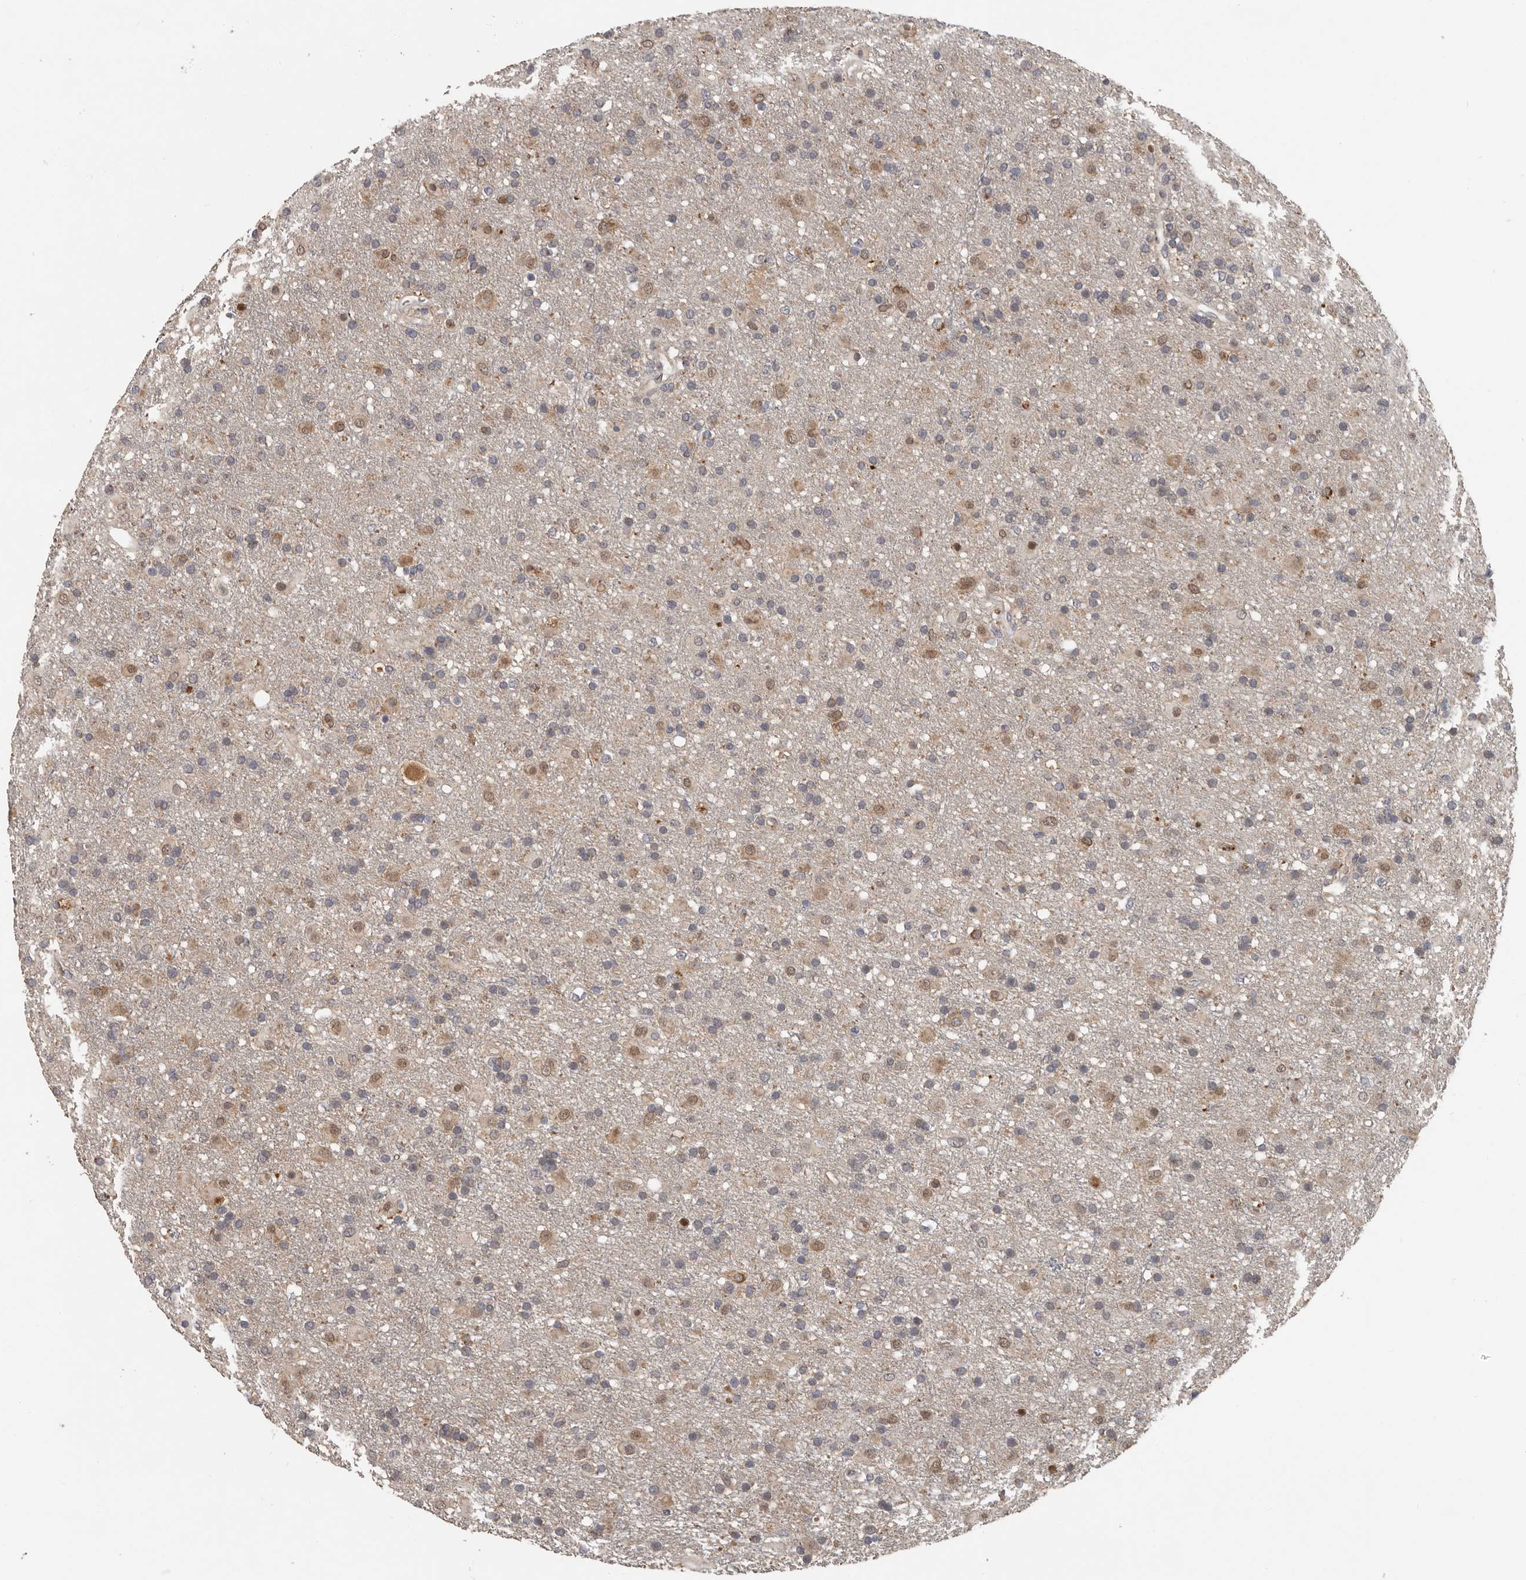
{"staining": {"intensity": "moderate", "quantity": "25%-75%", "location": "cytoplasmic/membranous,nuclear"}, "tissue": "glioma", "cell_type": "Tumor cells", "image_type": "cancer", "snomed": [{"axis": "morphology", "description": "Glioma, malignant, Low grade"}, {"axis": "topography", "description": "Brain"}], "caption": "Human glioma stained with a protein marker demonstrates moderate staining in tumor cells.", "gene": "MTF1", "patient": {"sex": "male", "age": 65}}